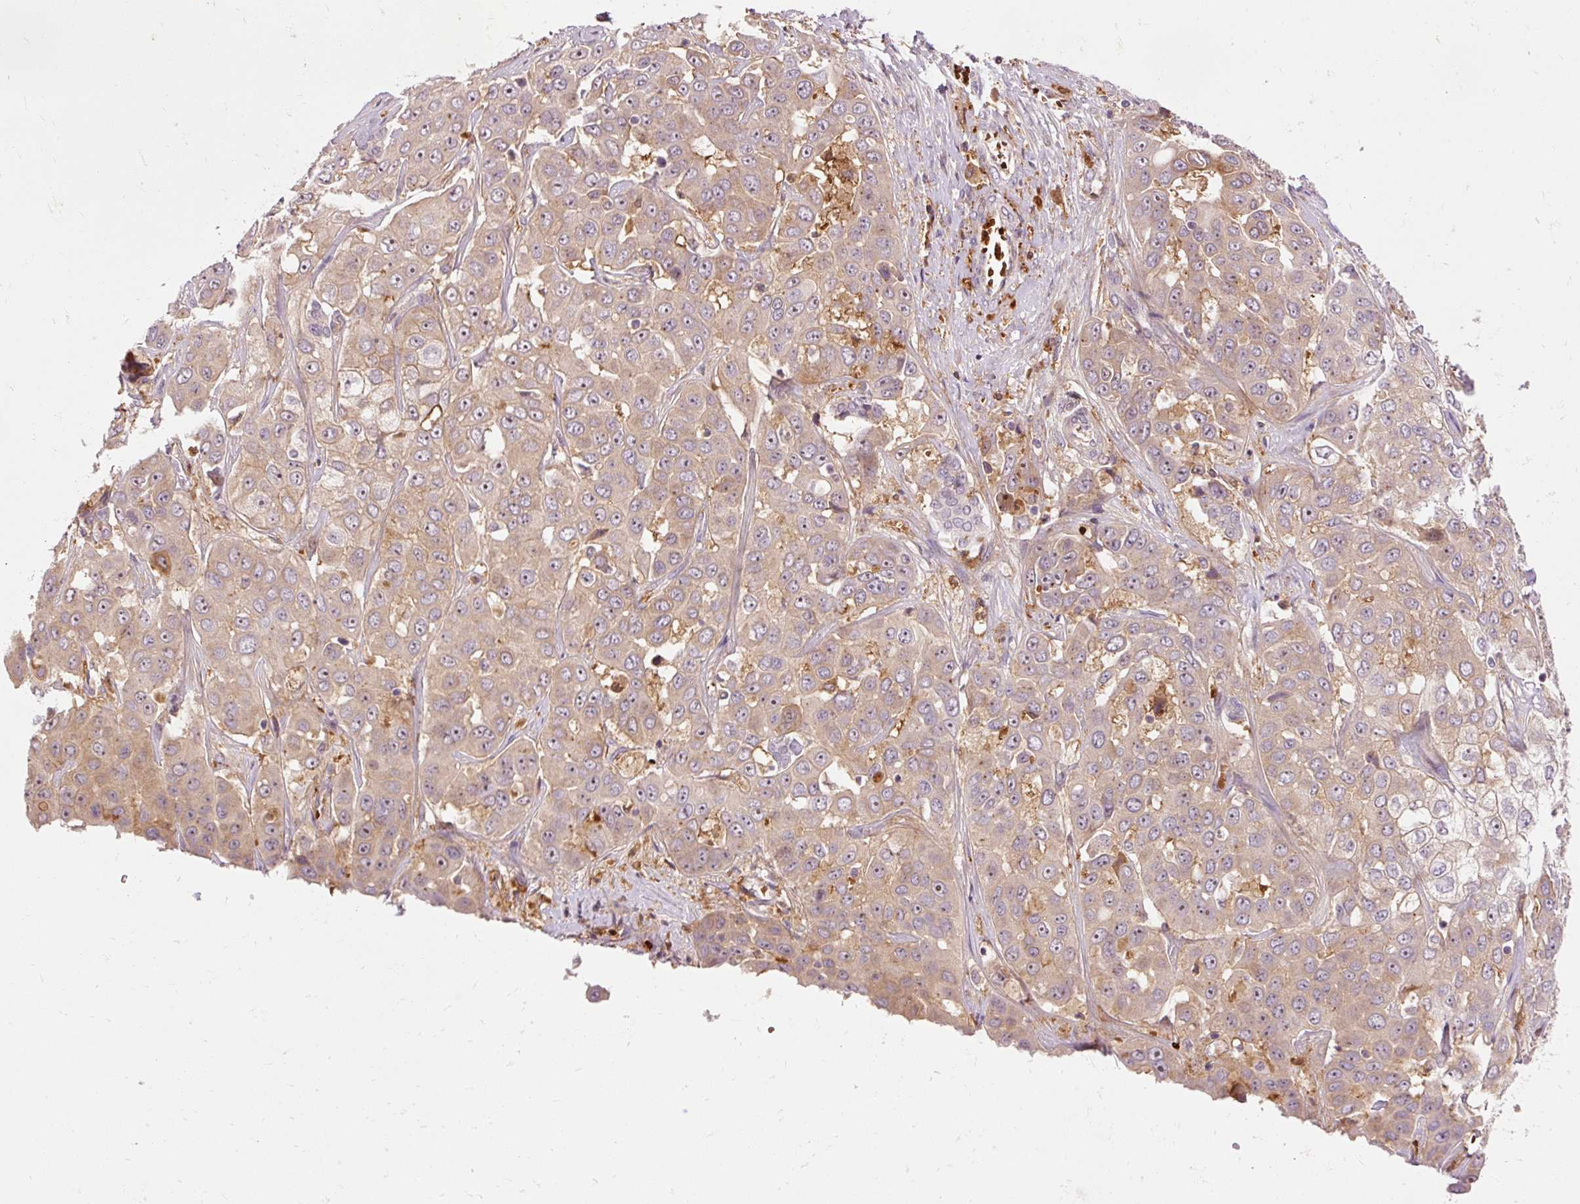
{"staining": {"intensity": "weak", "quantity": ">75%", "location": "cytoplasmic/membranous"}, "tissue": "liver cancer", "cell_type": "Tumor cells", "image_type": "cancer", "snomed": [{"axis": "morphology", "description": "Cholangiocarcinoma"}, {"axis": "topography", "description": "Liver"}], "caption": "Immunohistochemical staining of human liver cancer (cholangiocarcinoma) displays weak cytoplasmic/membranous protein positivity in about >75% of tumor cells.", "gene": "CEBPZ", "patient": {"sex": "female", "age": 52}}